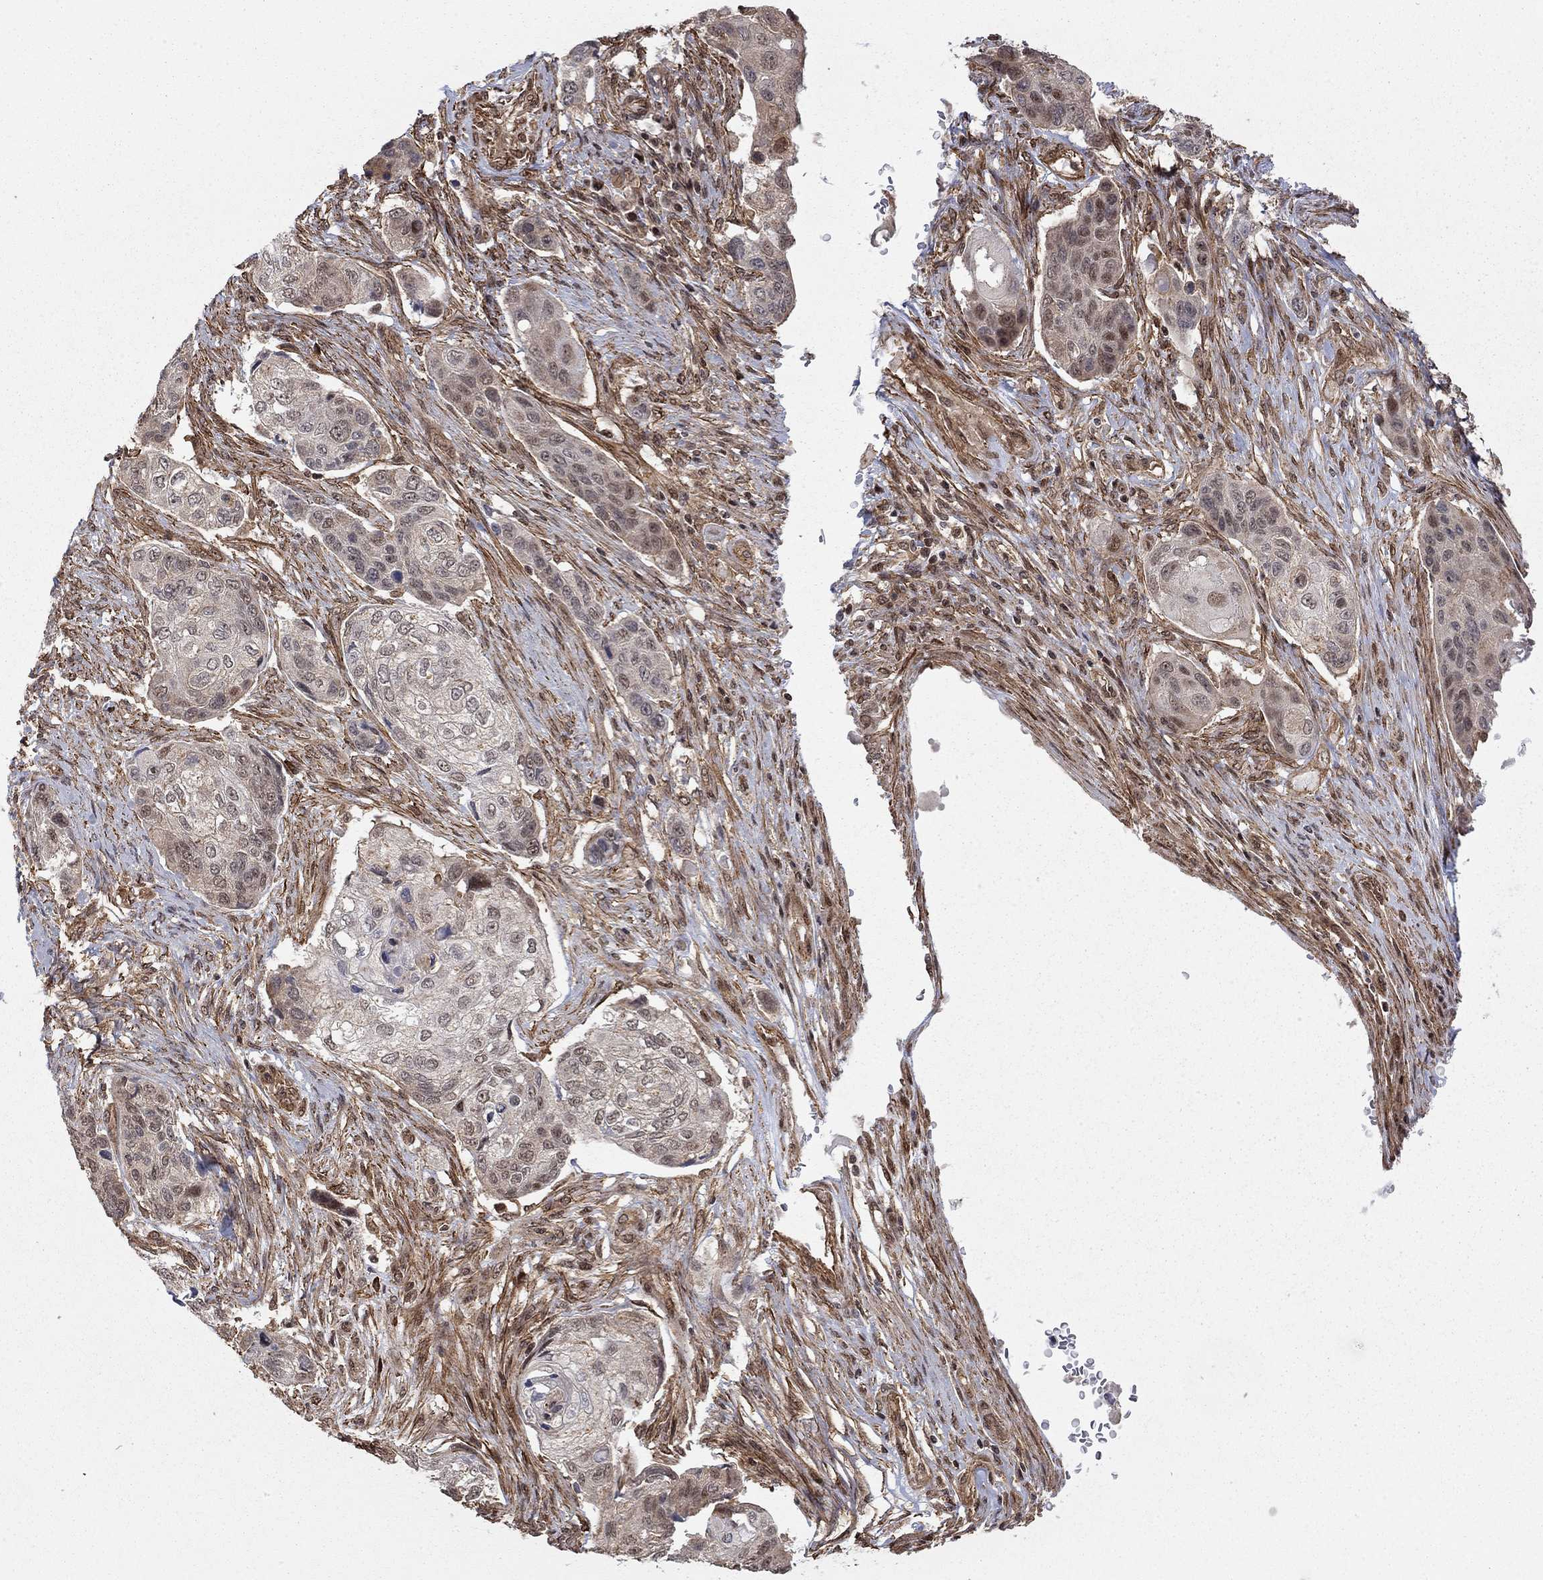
{"staining": {"intensity": "negative", "quantity": "none", "location": "none"}, "tissue": "lung cancer", "cell_type": "Tumor cells", "image_type": "cancer", "snomed": [{"axis": "morphology", "description": "Normal tissue, NOS"}, {"axis": "morphology", "description": "Squamous cell carcinoma, NOS"}, {"axis": "topography", "description": "Bronchus"}, {"axis": "topography", "description": "Lung"}], "caption": "An immunohistochemistry micrograph of squamous cell carcinoma (lung) is shown. There is no staining in tumor cells of squamous cell carcinoma (lung).", "gene": "TDP1", "patient": {"sex": "male", "age": 69}}